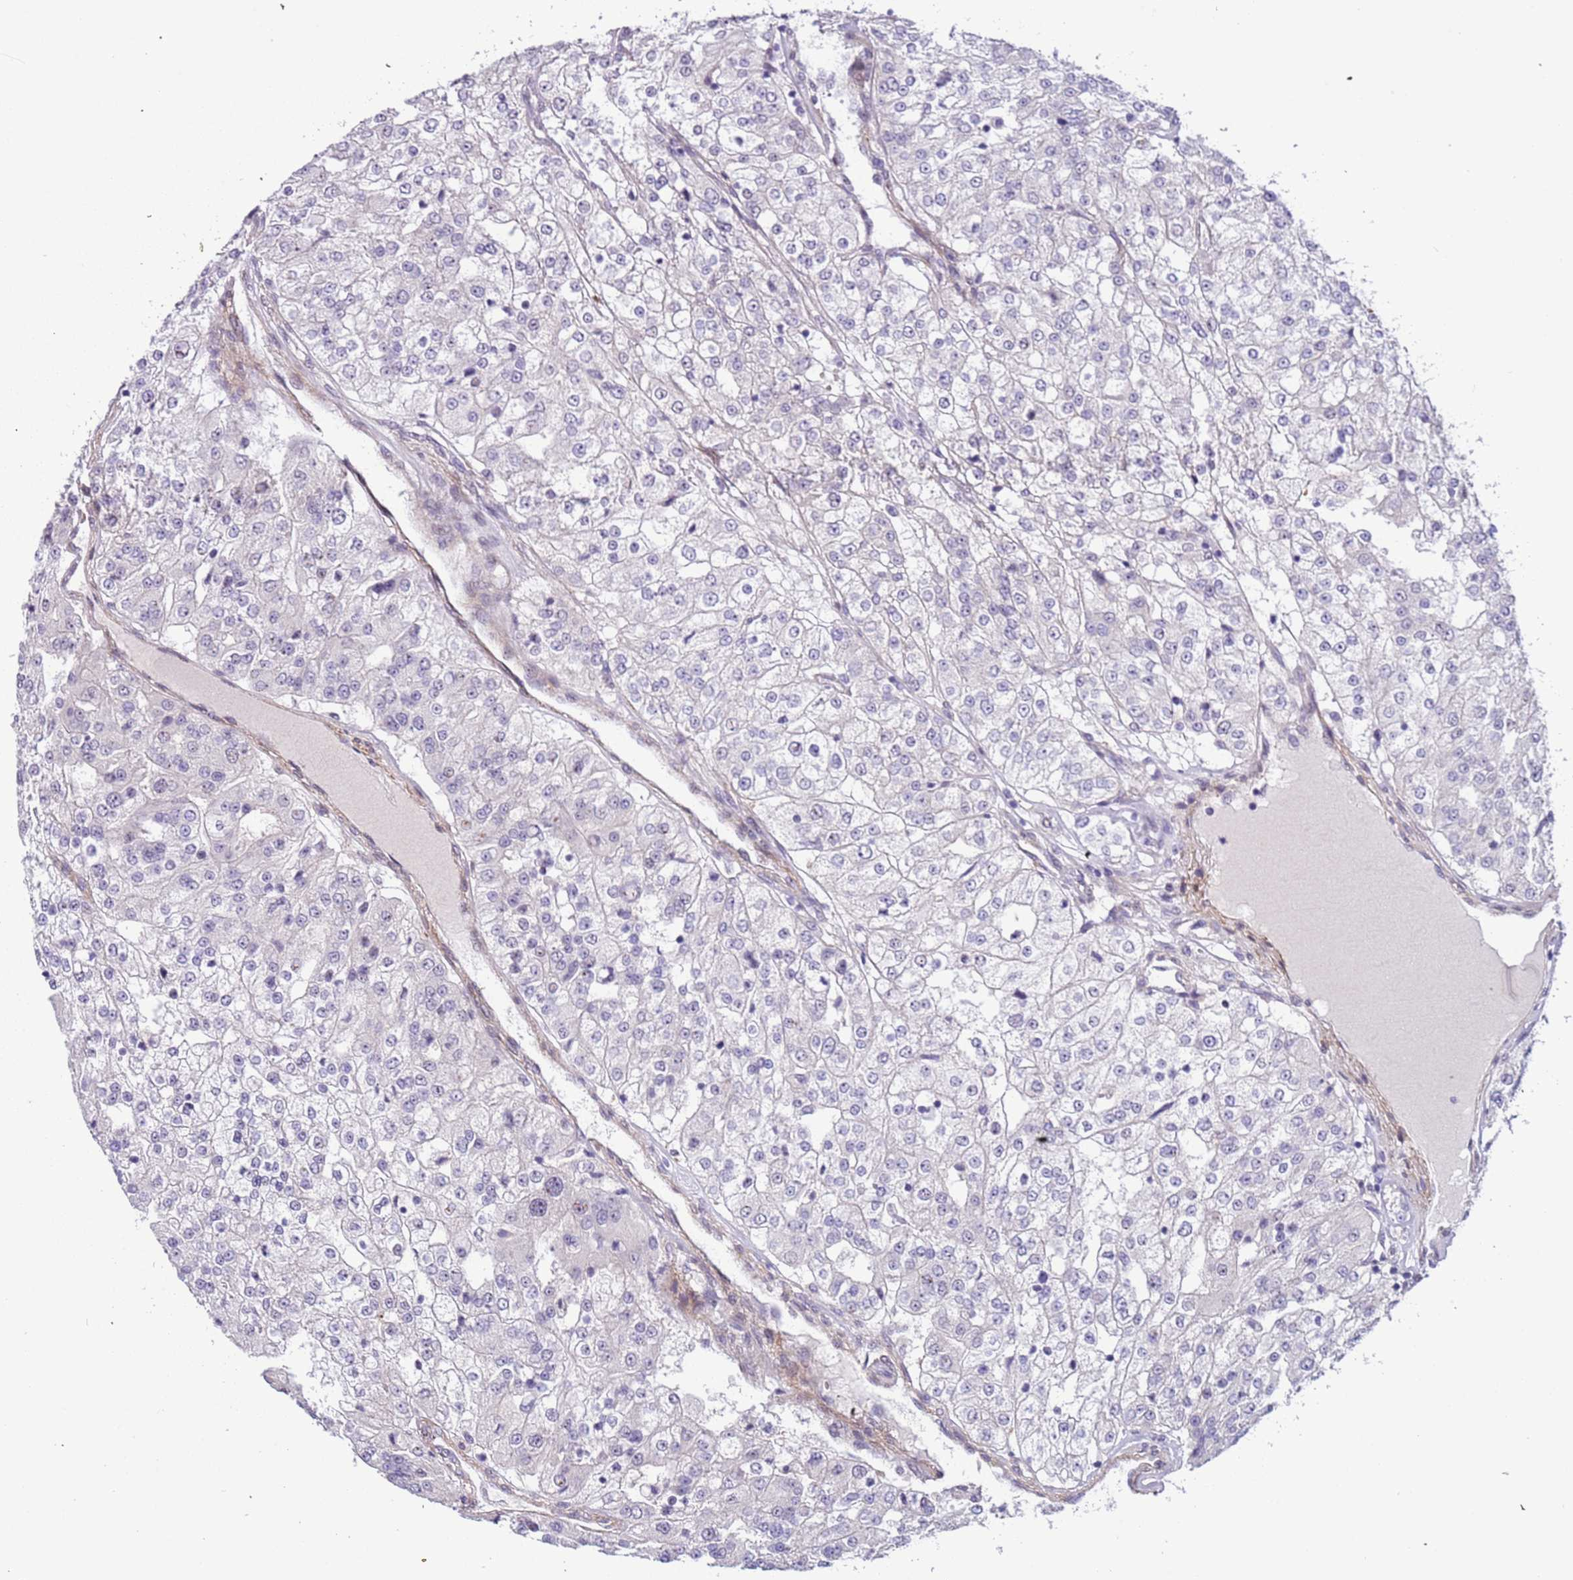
{"staining": {"intensity": "negative", "quantity": "none", "location": "none"}, "tissue": "renal cancer", "cell_type": "Tumor cells", "image_type": "cancer", "snomed": [{"axis": "morphology", "description": "Adenocarcinoma, NOS"}, {"axis": "topography", "description": "Kidney"}], "caption": "Tumor cells are negative for brown protein staining in renal adenocarcinoma.", "gene": "PLEKHH1", "patient": {"sex": "female", "age": 63}}